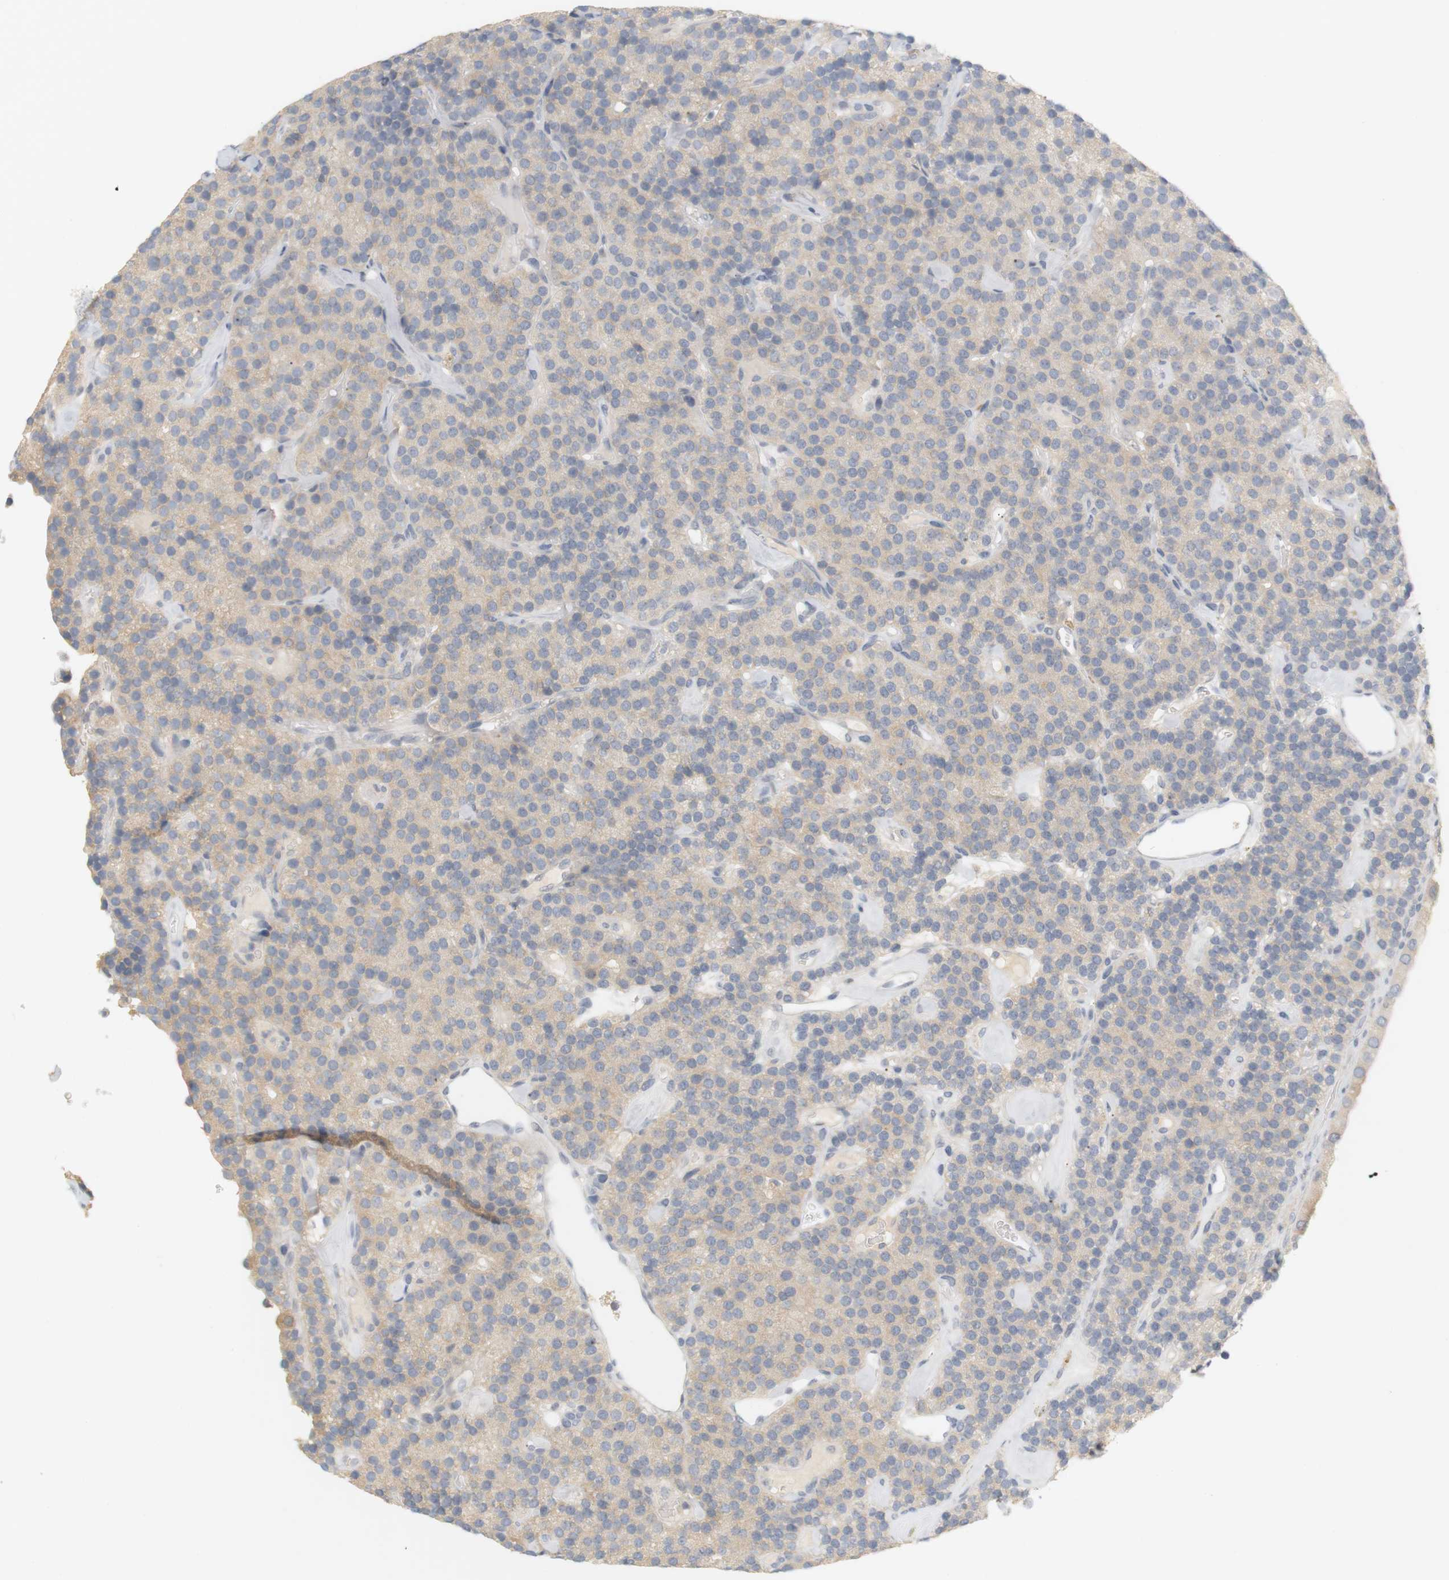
{"staining": {"intensity": "weak", "quantity": "25%-75%", "location": "cytoplasmic/membranous"}, "tissue": "parathyroid gland", "cell_type": "Glandular cells", "image_type": "normal", "snomed": [{"axis": "morphology", "description": "Normal tissue, NOS"}, {"axis": "morphology", "description": "Adenoma, NOS"}, {"axis": "topography", "description": "Parathyroid gland"}], "caption": "Immunohistochemistry photomicrograph of benign human parathyroid gland stained for a protein (brown), which demonstrates low levels of weak cytoplasmic/membranous staining in approximately 25%-75% of glandular cells.", "gene": "RTN3", "patient": {"sex": "female", "age": 86}}